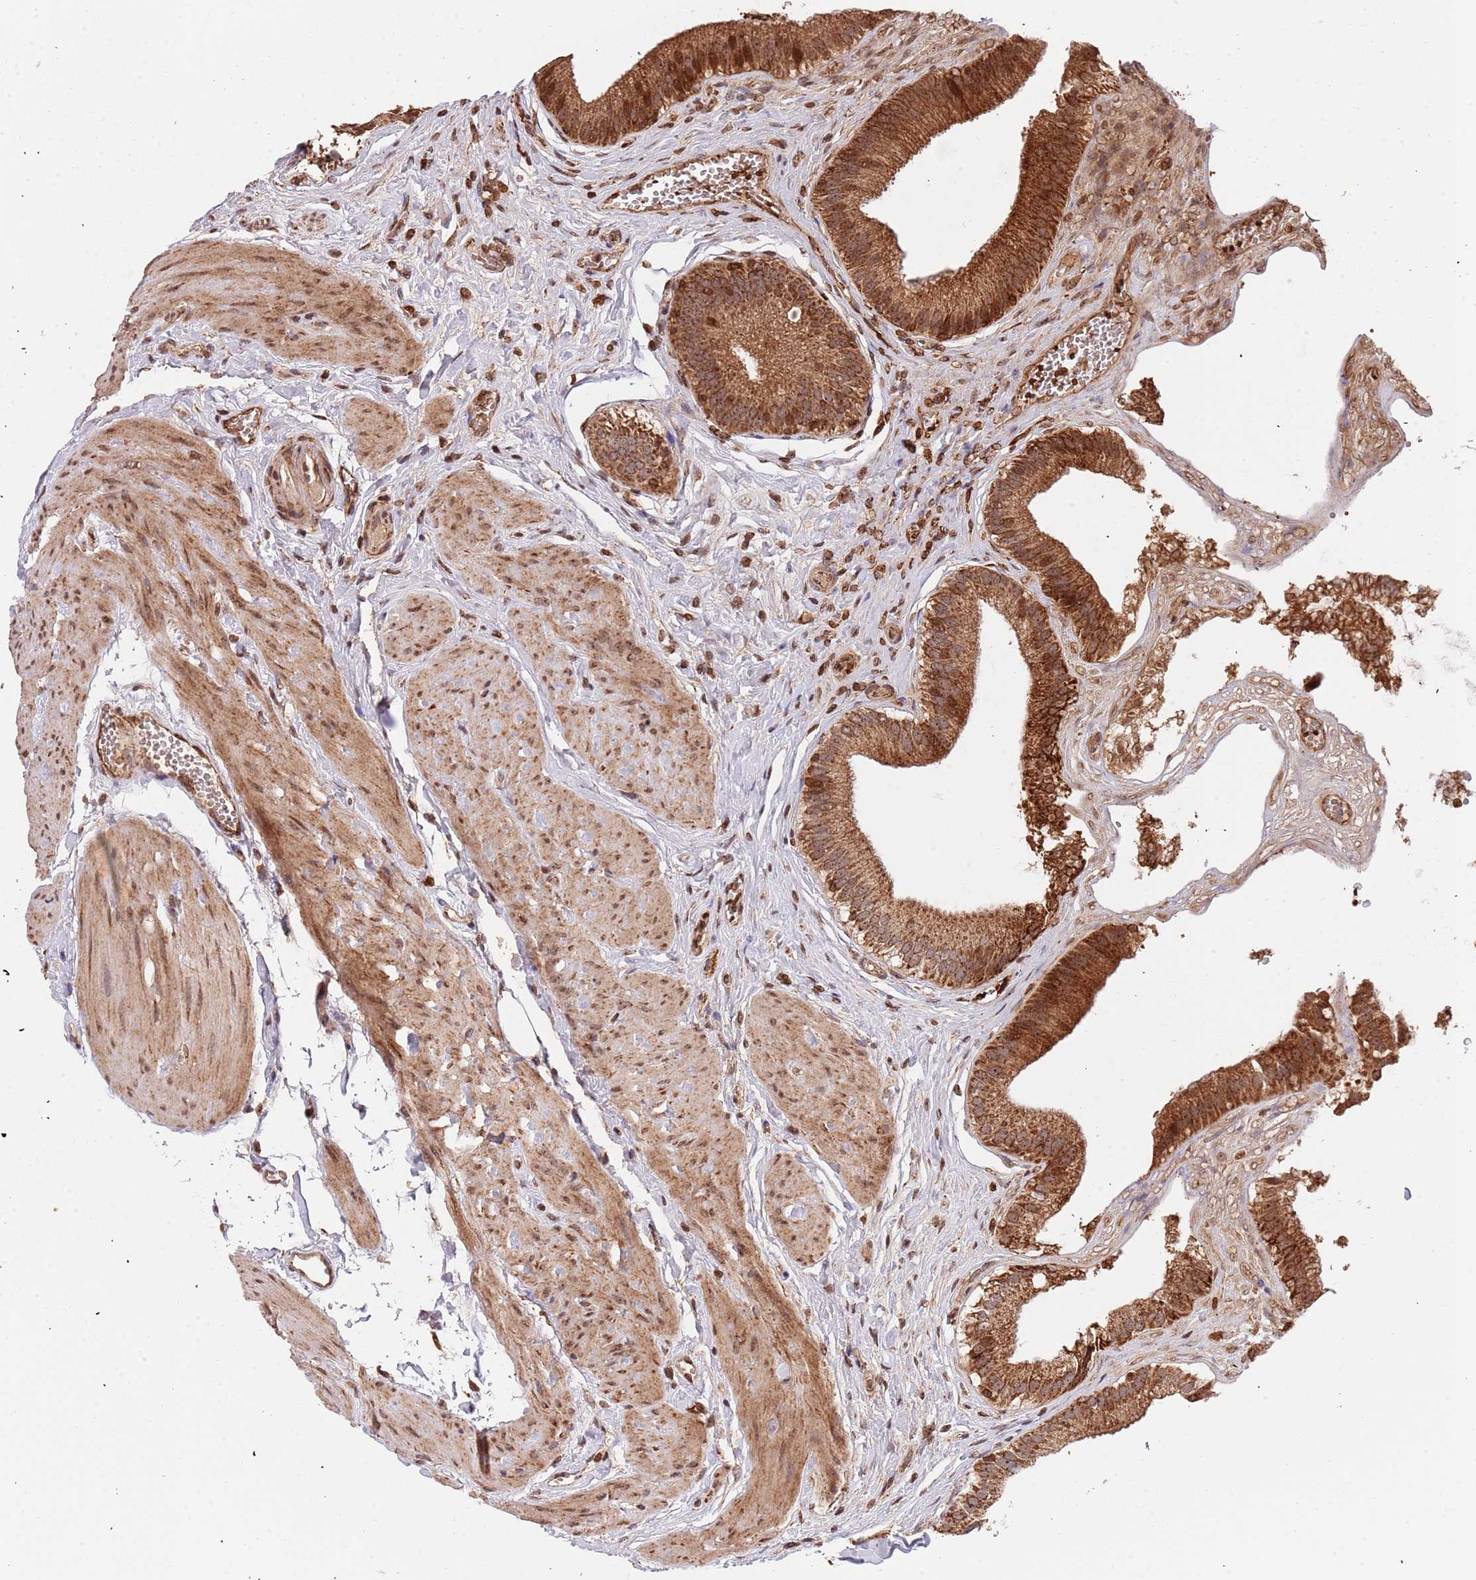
{"staining": {"intensity": "strong", "quantity": ">75%", "location": "cytoplasmic/membranous"}, "tissue": "gallbladder", "cell_type": "Glandular cells", "image_type": "normal", "snomed": [{"axis": "morphology", "description": "Normal tissue, NOS"}, {"axis": "topography", "description": "Gallbladder"}], "caption": "Protein staining of unremarkable gallbladder displays strong cytoplasmic/membranous positivity in about >75% of glandular cells.", "gene": "DCHS1", "patient": {"sex": "female", "age": 54}}